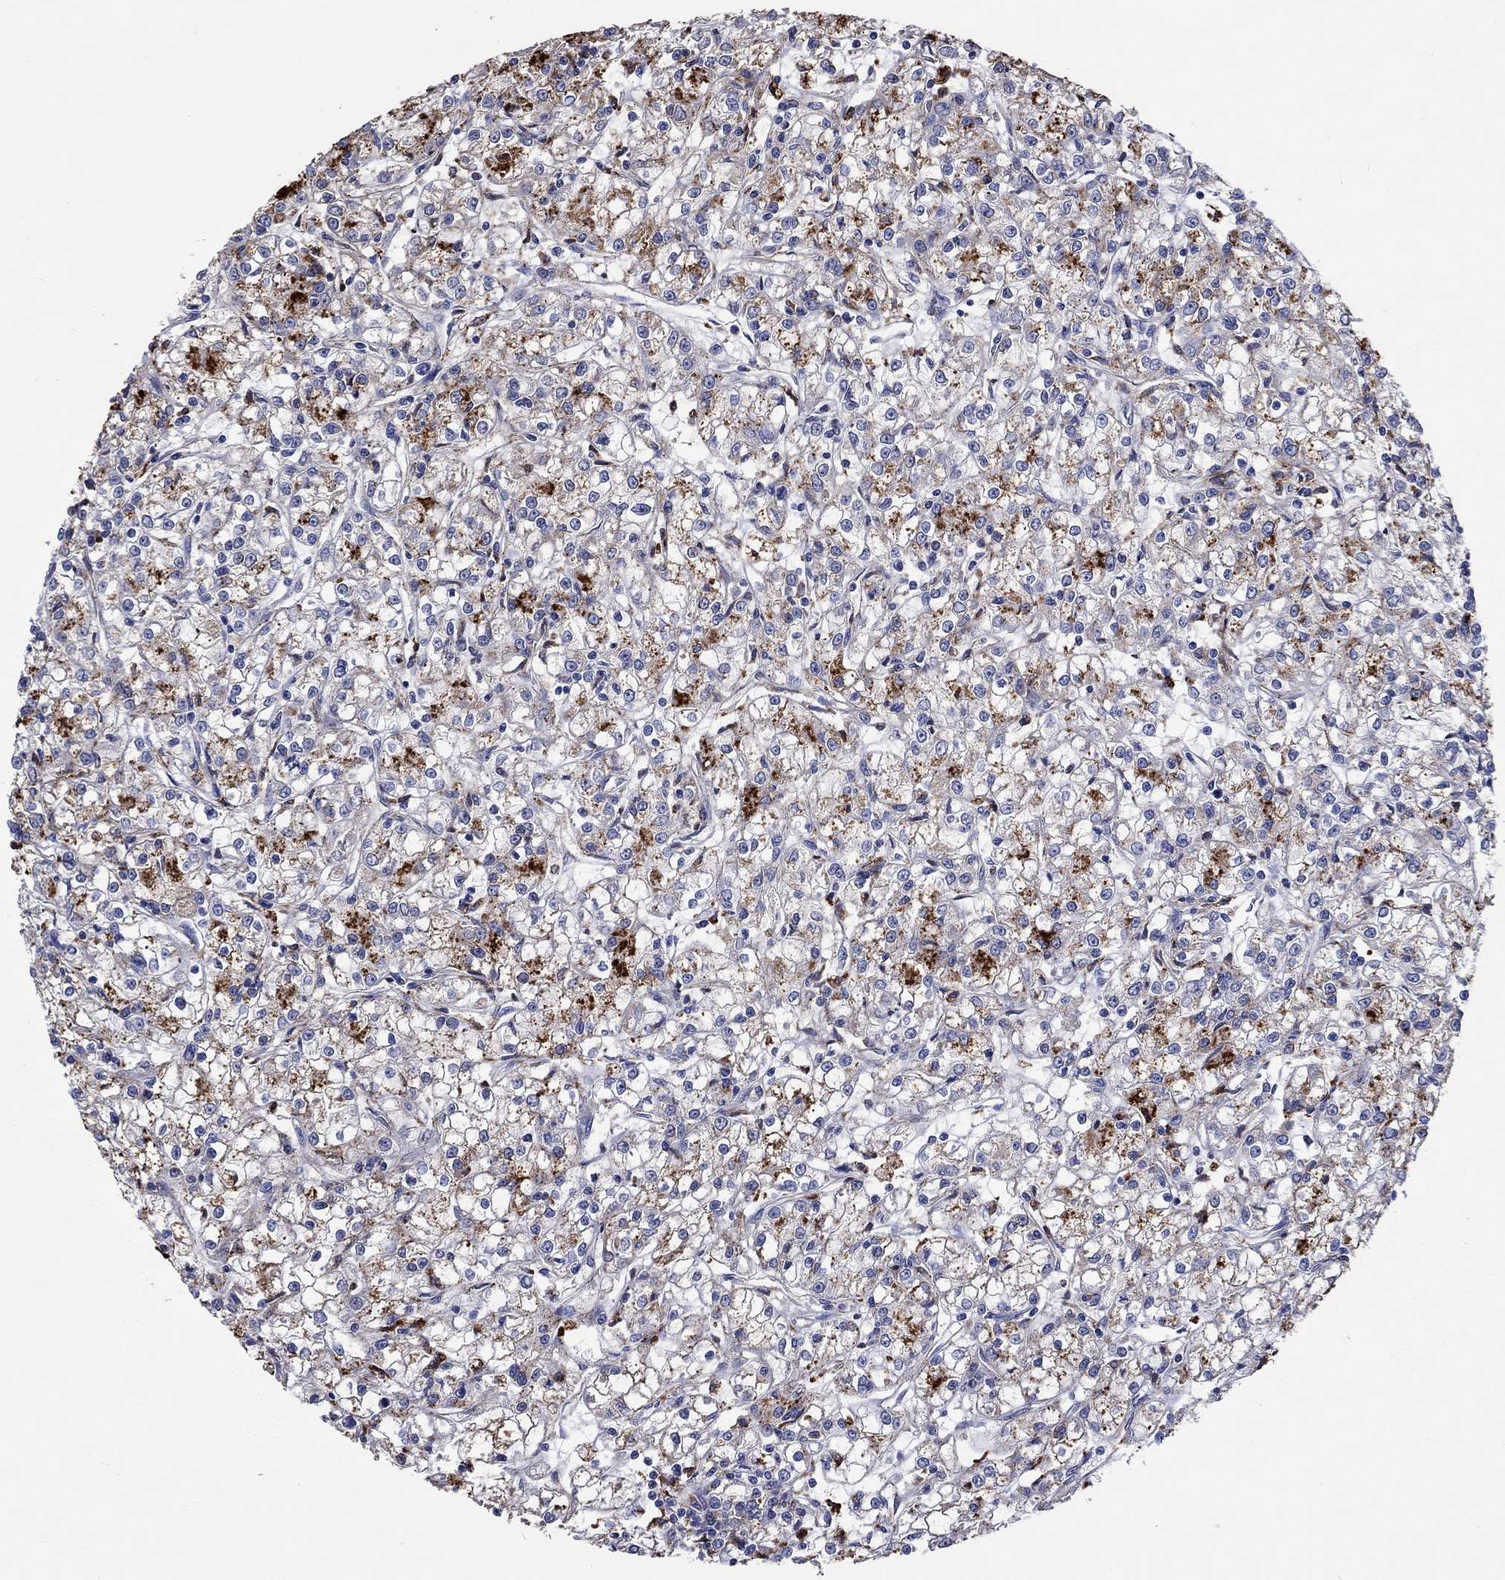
{"staining": {"intensity": "strong", "quantity": "<25%", "location": "cytoplasmic/membranous"}, "tissue": "renal cancer", "cell_type": "Tumor cells", "image_type": "cancer", "snomed": [{"axis": "morphology", "description": "Adenocarcinoma, NOS"}, {"axis": "topography", "description": "Kidney"}], "caption": "Renal adenocarcinoma tissue demonstrates strong cytoplasmic/membranous expression in about <25% of tumor cells, visualized by immunohistochemistry.", "gene": "CTSB", "patient": {"sex": "female", "age": 59}}